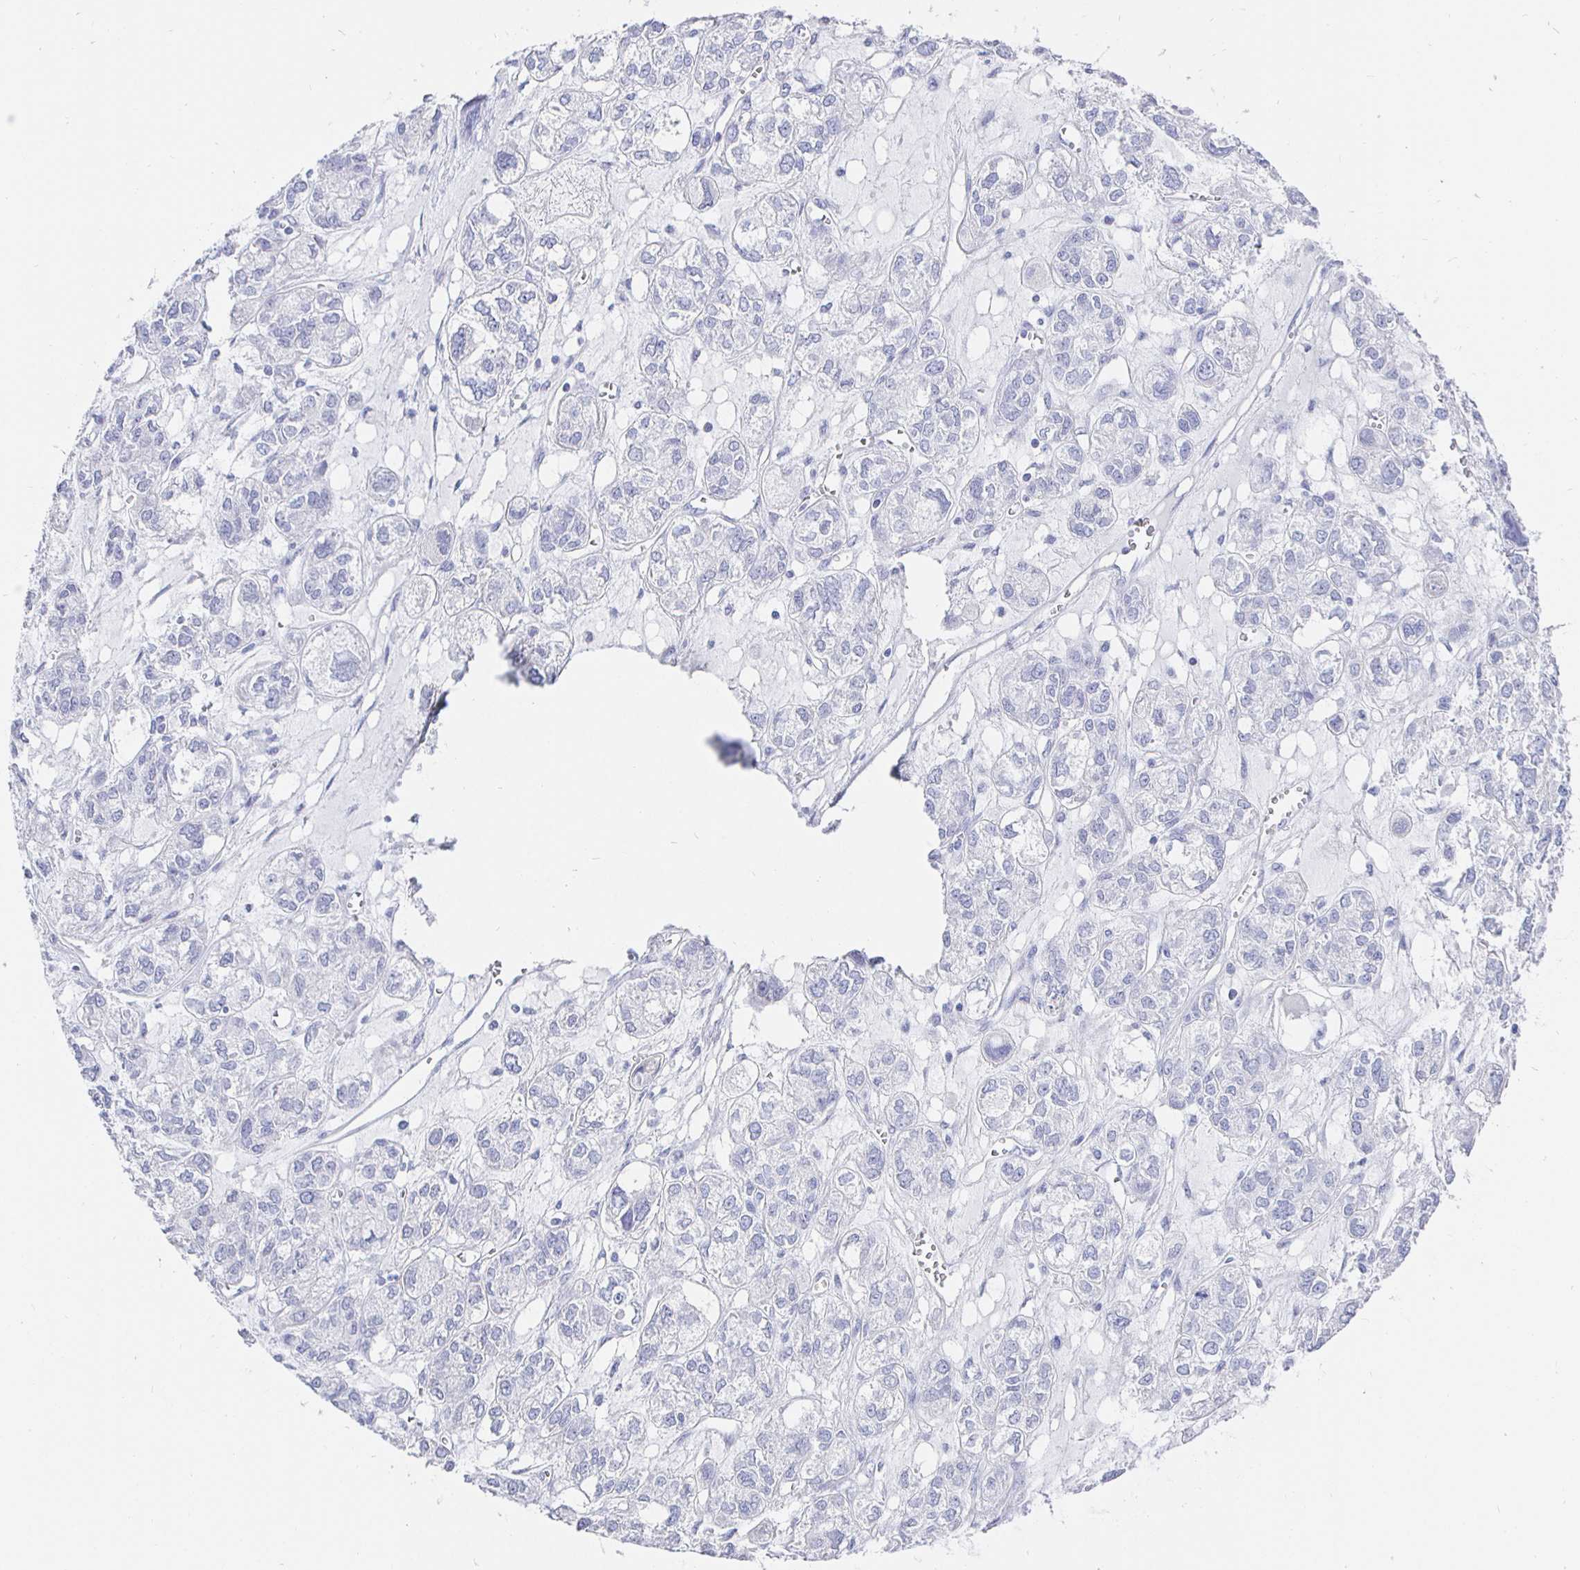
{"staining": {"intensity": "negative", "quantity": "none", "location": "none"}, "tissue": "ovarian cancer", "cell_type": "Tumor cells", "image_type": "cancer", "snomed": [{"axis": "morphology", "description": "Carcinoma, endometroid"}, {"axis": "topography", "description": "Ovary"}], "caption": "High power microscopy histopathology image of an immunohistochemistry (IHC) micrograph of endometroid carcinoma (ovarian), revealing no significant positivity in tumor cells.", "gene": "CR2", "patient": {"sex": "female", "age": 64}}